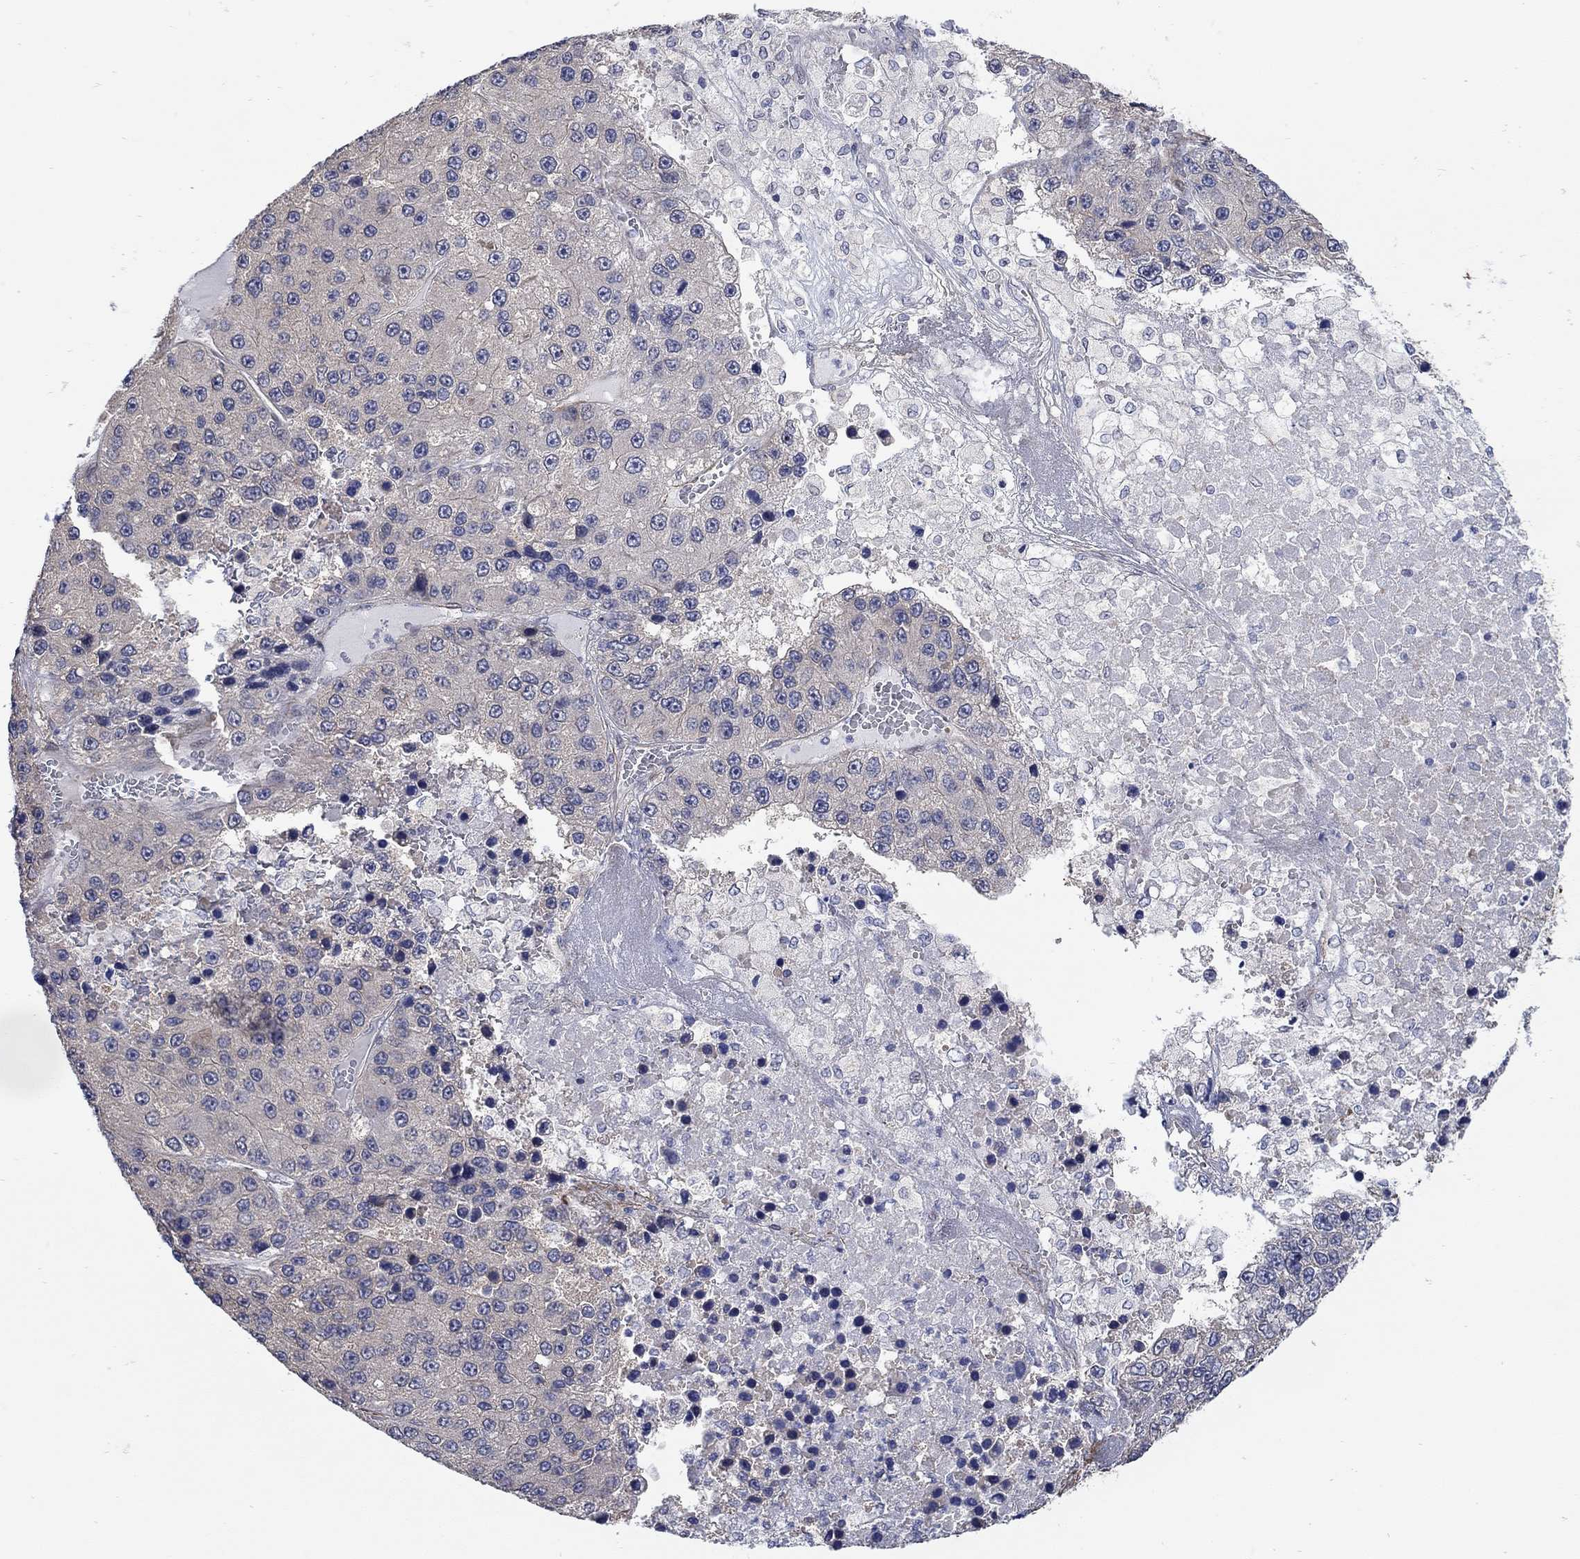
{"staining": {"intensity": "weak", "quantity": "<25%", "location": "cytoplasmic/membranous"}, "tissue": "liver cancer", "cell_type": "Tumor cells", "image_type": "cancer", "snomed": [{"axis": "morphology", "description": "Carcinoma, Hepatocellular, NOS"}, {"axis": "topography", "description": "Liver"}], "caption": "A photomicrograph of liver hepatocellular carcinoma stained for a protein displays no brown staining in tumor cells. (DAB immunohistochemistry (IHC), high magnification).", "gene": "SCN7A", "patient": {"sex": "female", "age": 73}}